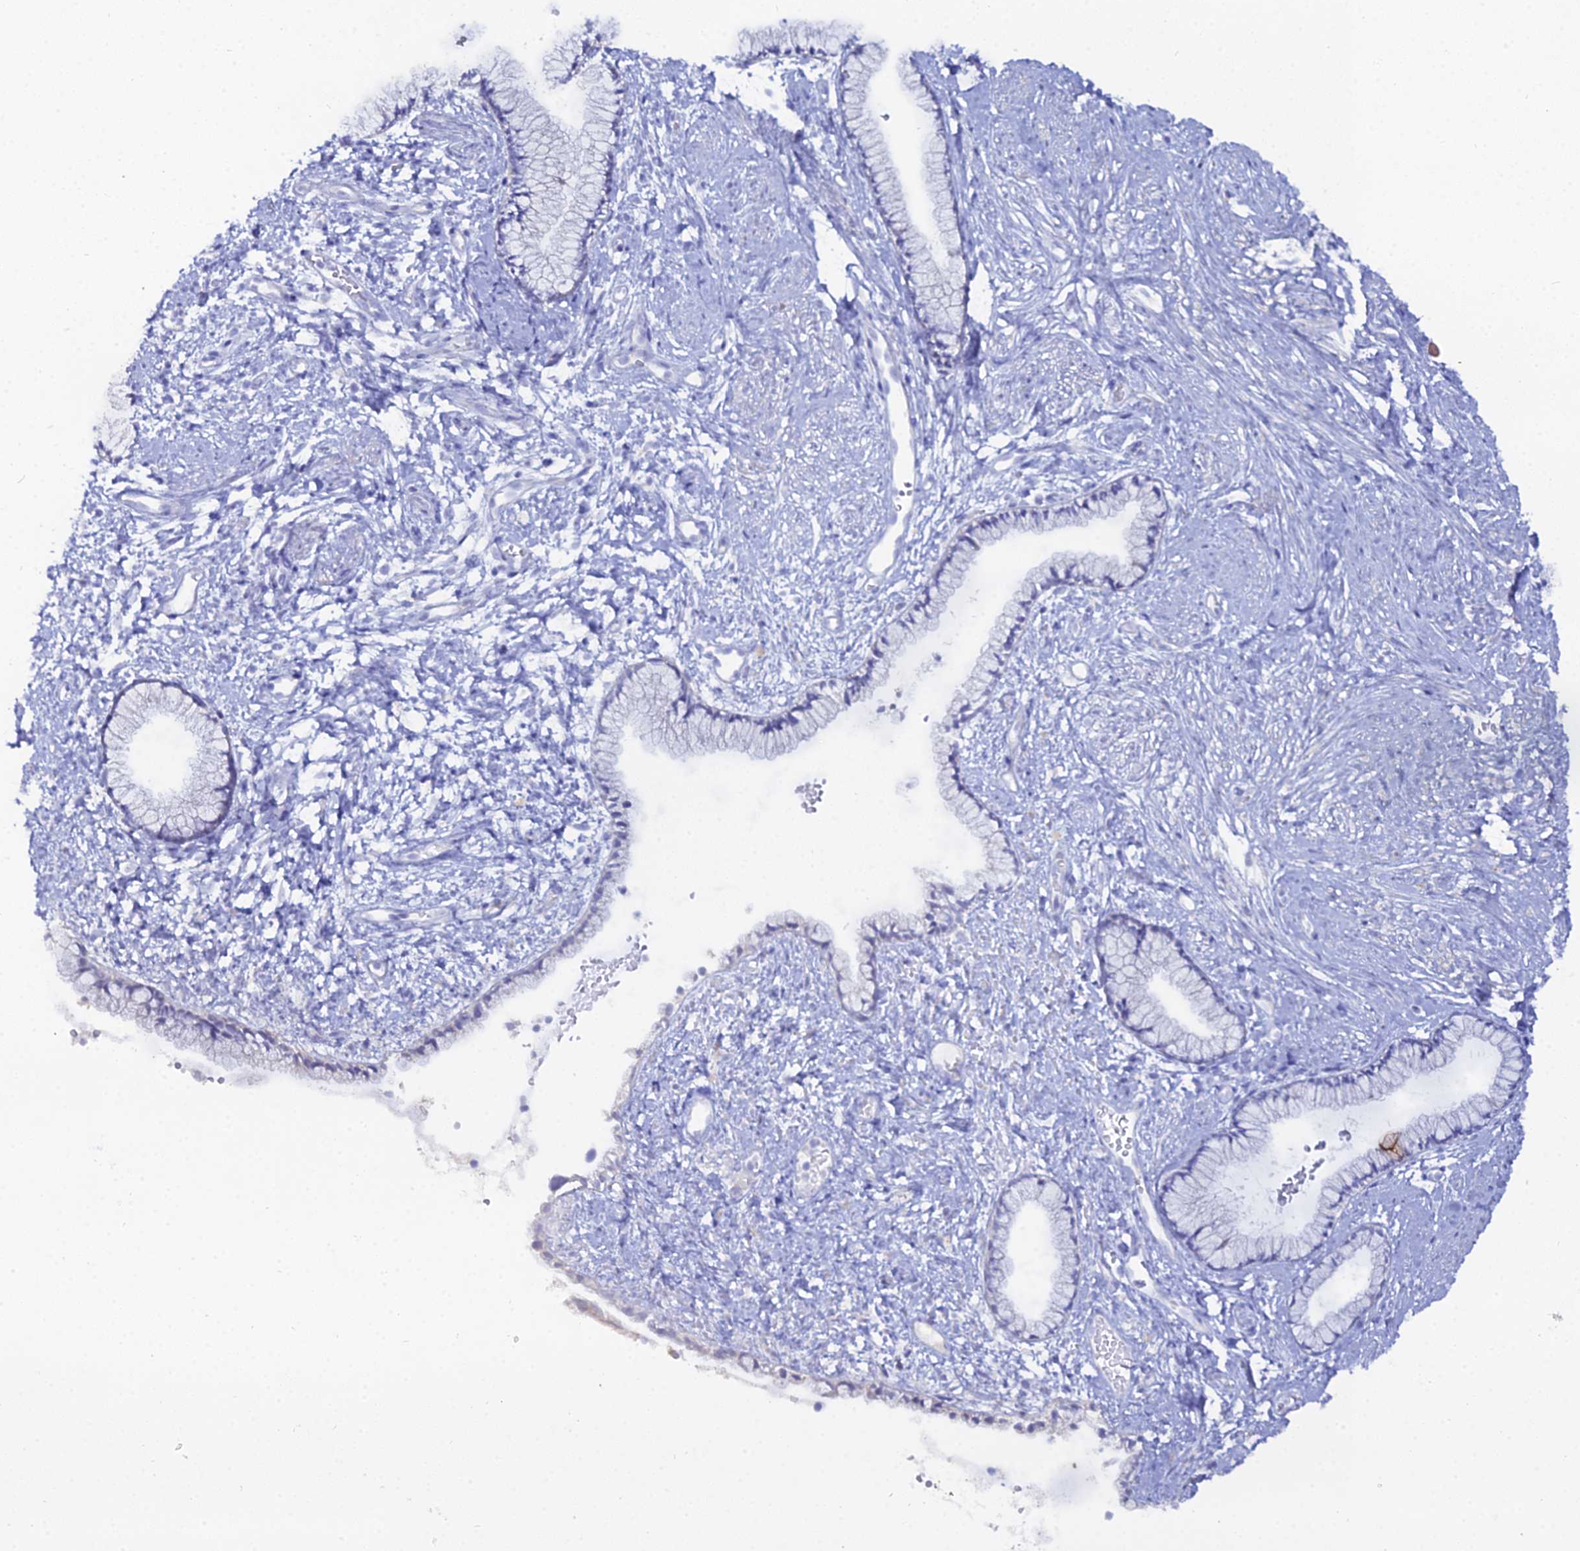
{"staining": {"intensity": "negative", "quantity": "none", "location": "none"}, "tissue": "cervix", "cell_type": "Glandular cells", "image_type": "normal", "snomed": [{"axis": "morphology", "description": "Normal tissue, NOS"}, {"axis": "topography", "description": "Cervix"}], "caption": "This is a image of immunohistochemistry staining of benign cervix, which shows no staining in glandular cells.", "gene": "DHX34", "patient": {"sex": "female", "age": 57}}